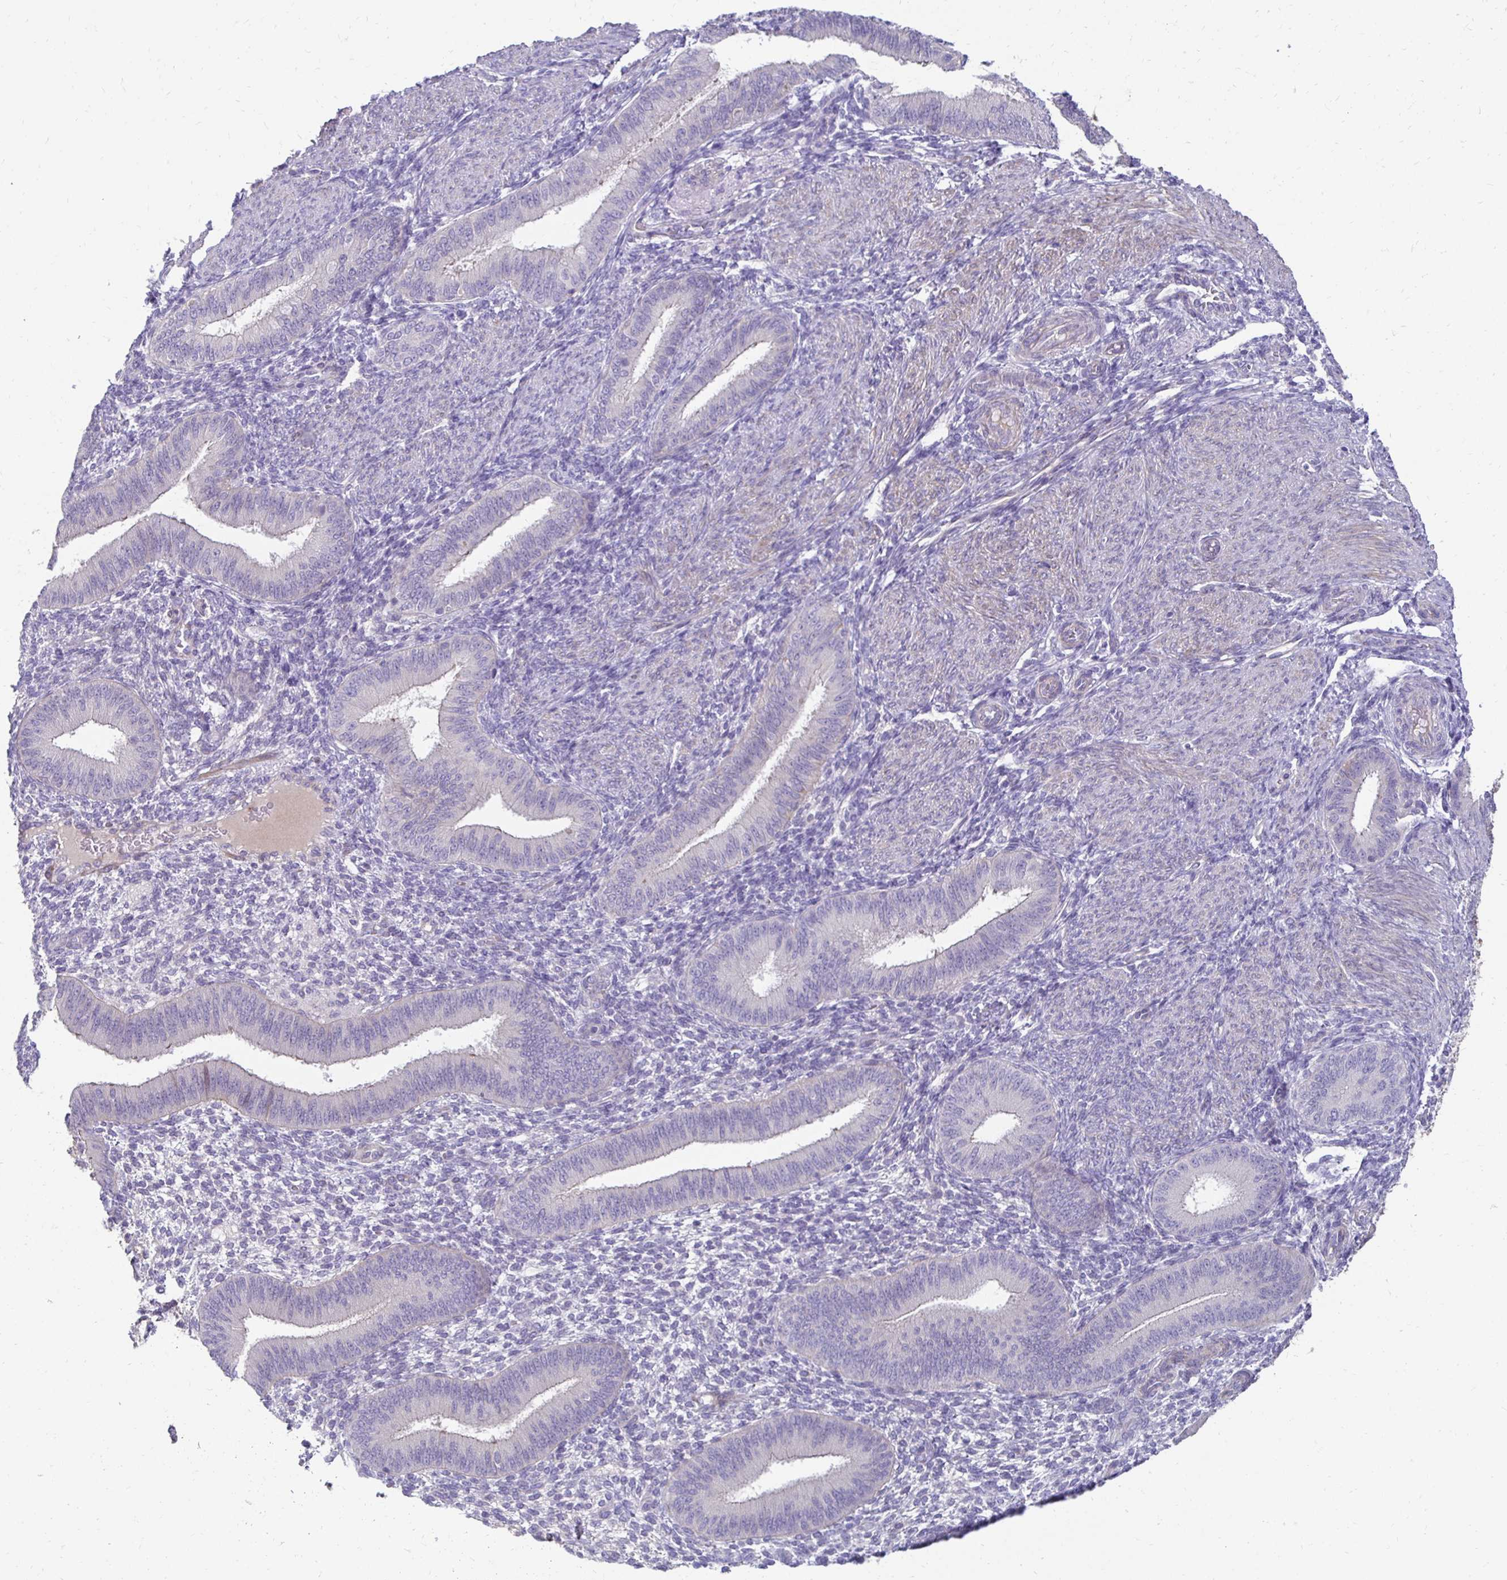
{"staining": {"intensity": "negative", "quantity": "none", "location": "none"}, "tissue": "endometrium", "cell_type": "Cells in endometrial stroma", "image_type": "normal", "snomed": [{"axis": "morphology", "description": "Normal tissue, NOS"}, {"axis": "topography", "description": "Endometrium"}], "caption": "This is an IHC micrograph of unremarkable human endometrium. There is no positivity in cells in endometrial stroma.", "gene": "AKAP6", "patient": {"sex": "female", "age": 39}}